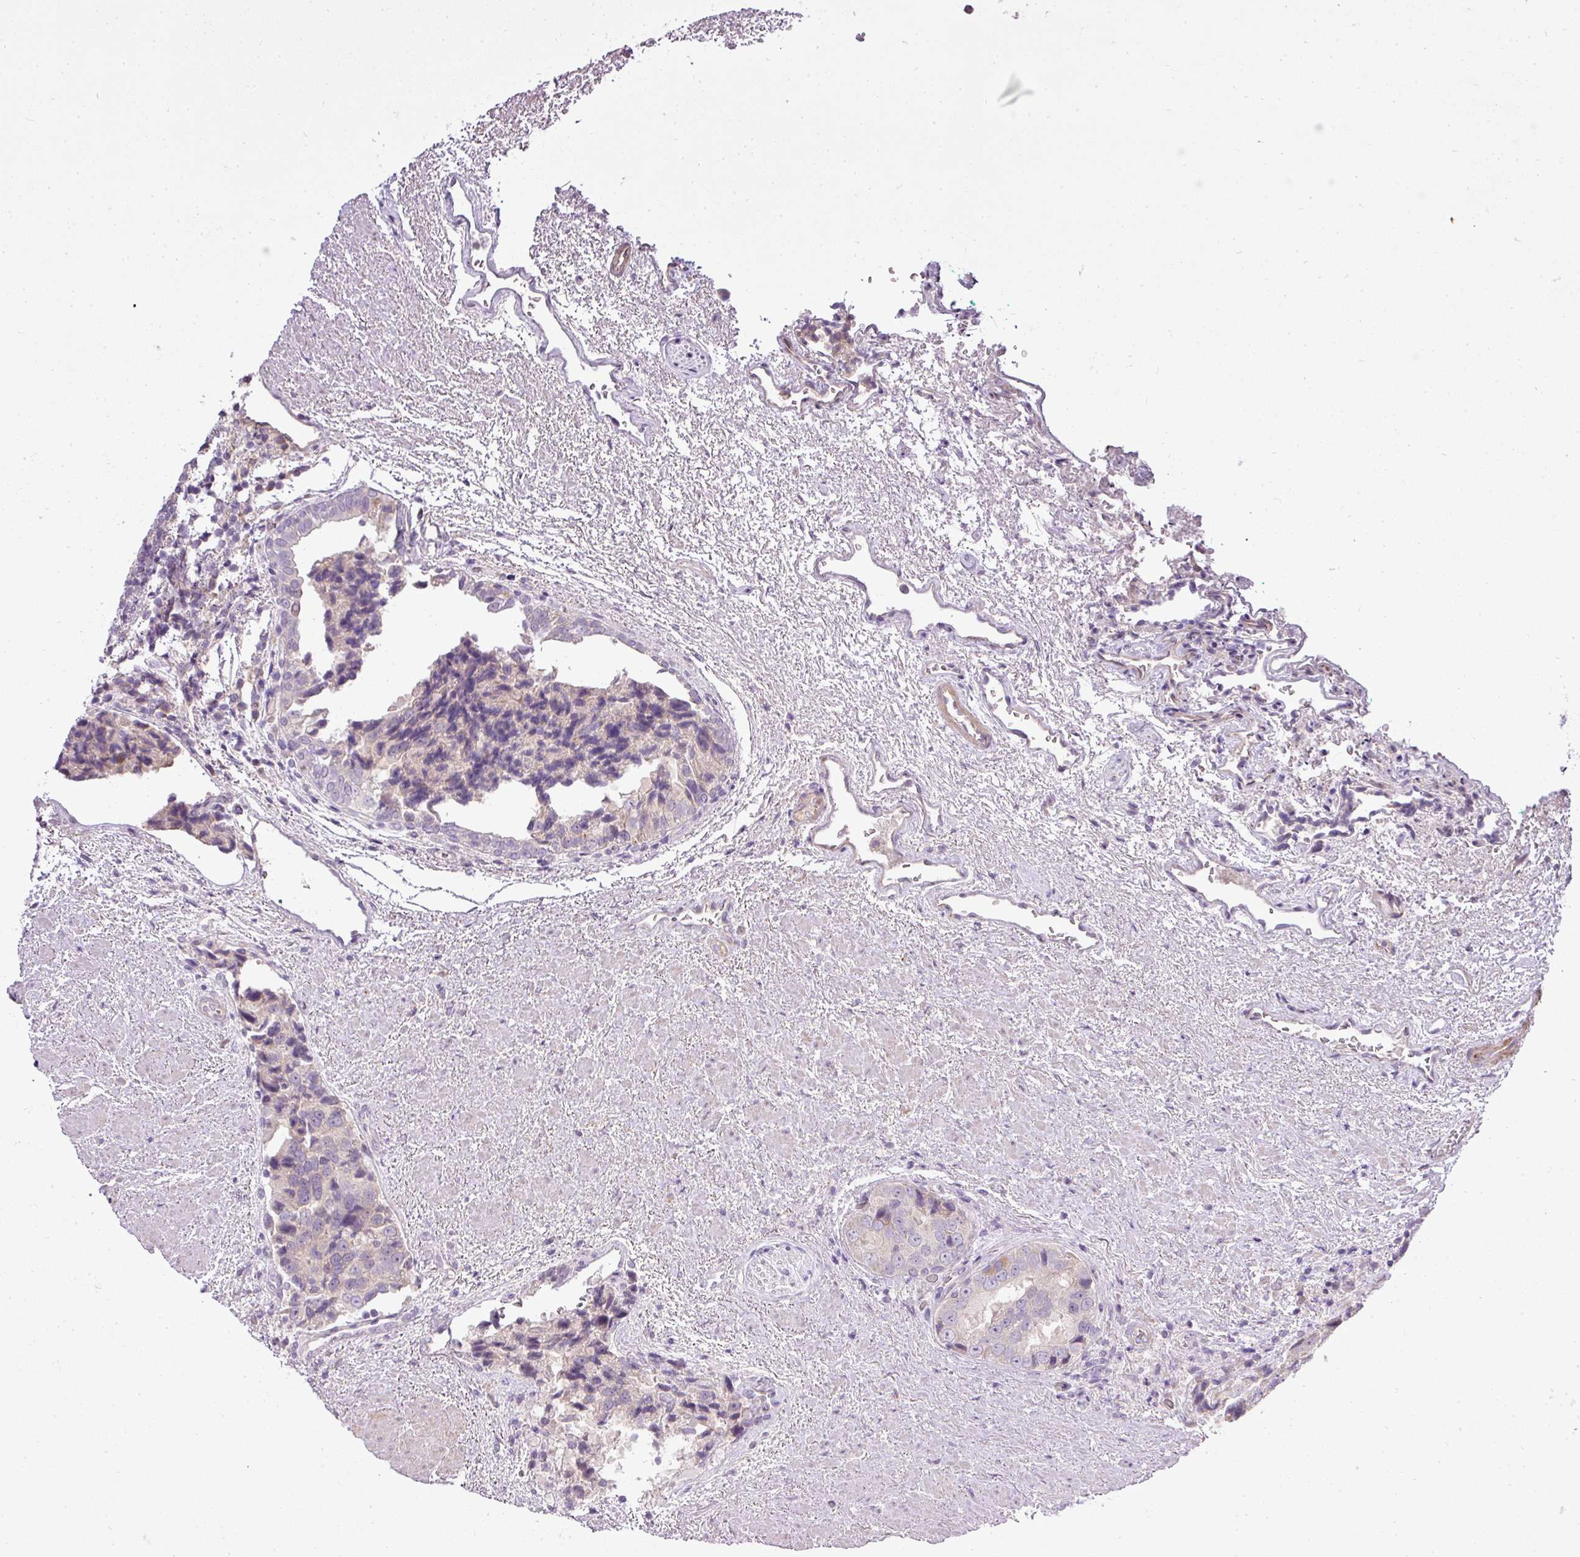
{"staining": {"intensity": "weak", "quantity": "<25%", "location": "cytoplasmic/membranous"}, "tissue": "prostate cancer", "cell_type": "Tumor cells", "image_type": "cancer", "snomed": [{"axis": "morphology", "description": "Adenocarcinoma, High grade"}, {"axis": "topography", "description": "Prostate"}], "caption": "Human prostate cancer (high-grade adenocarcinoma) stained for a protein using IHC exhibits no positivity in tumor cells.", "gene": "PDRG1", "patient": {"sex": "male", "age": 70}}